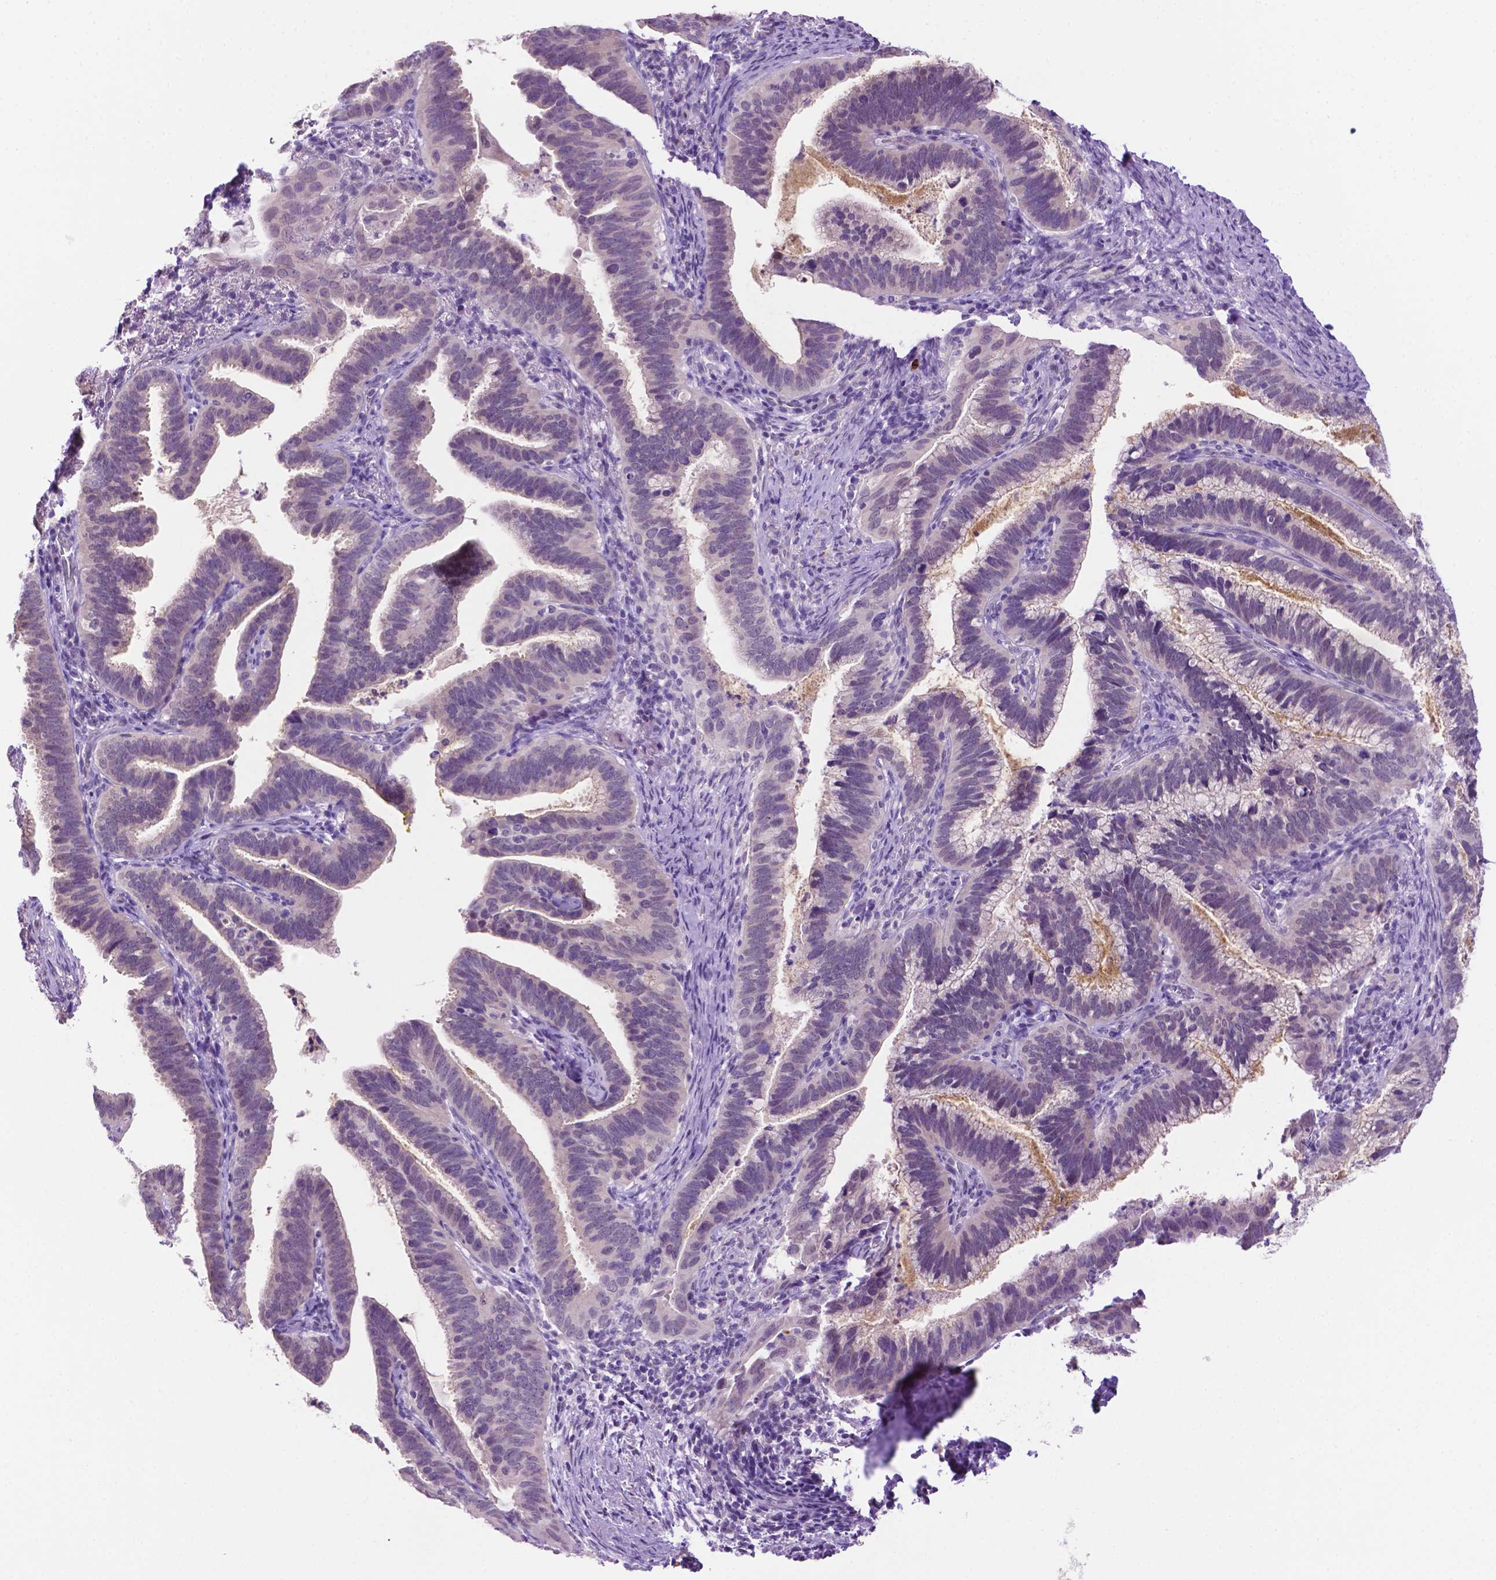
{"staining": {"intensity": "negative", "quantity": "none", "location": "none"}, "tissue": "cervical cancer", "cell_type": "Tumor cells", "image_type": "cancer", "snomed": [{"axis": "morphology", "description": "Adenocarcinoma, NOS"}, {"axis": "topography", "description": "Cervix"}], "caption": "The histopathology image reveals no significant expression in tumor cells of cervical adenocarcinoma.", "gene": "MMP27", "patient": {"sex": "female", "age": 61}}